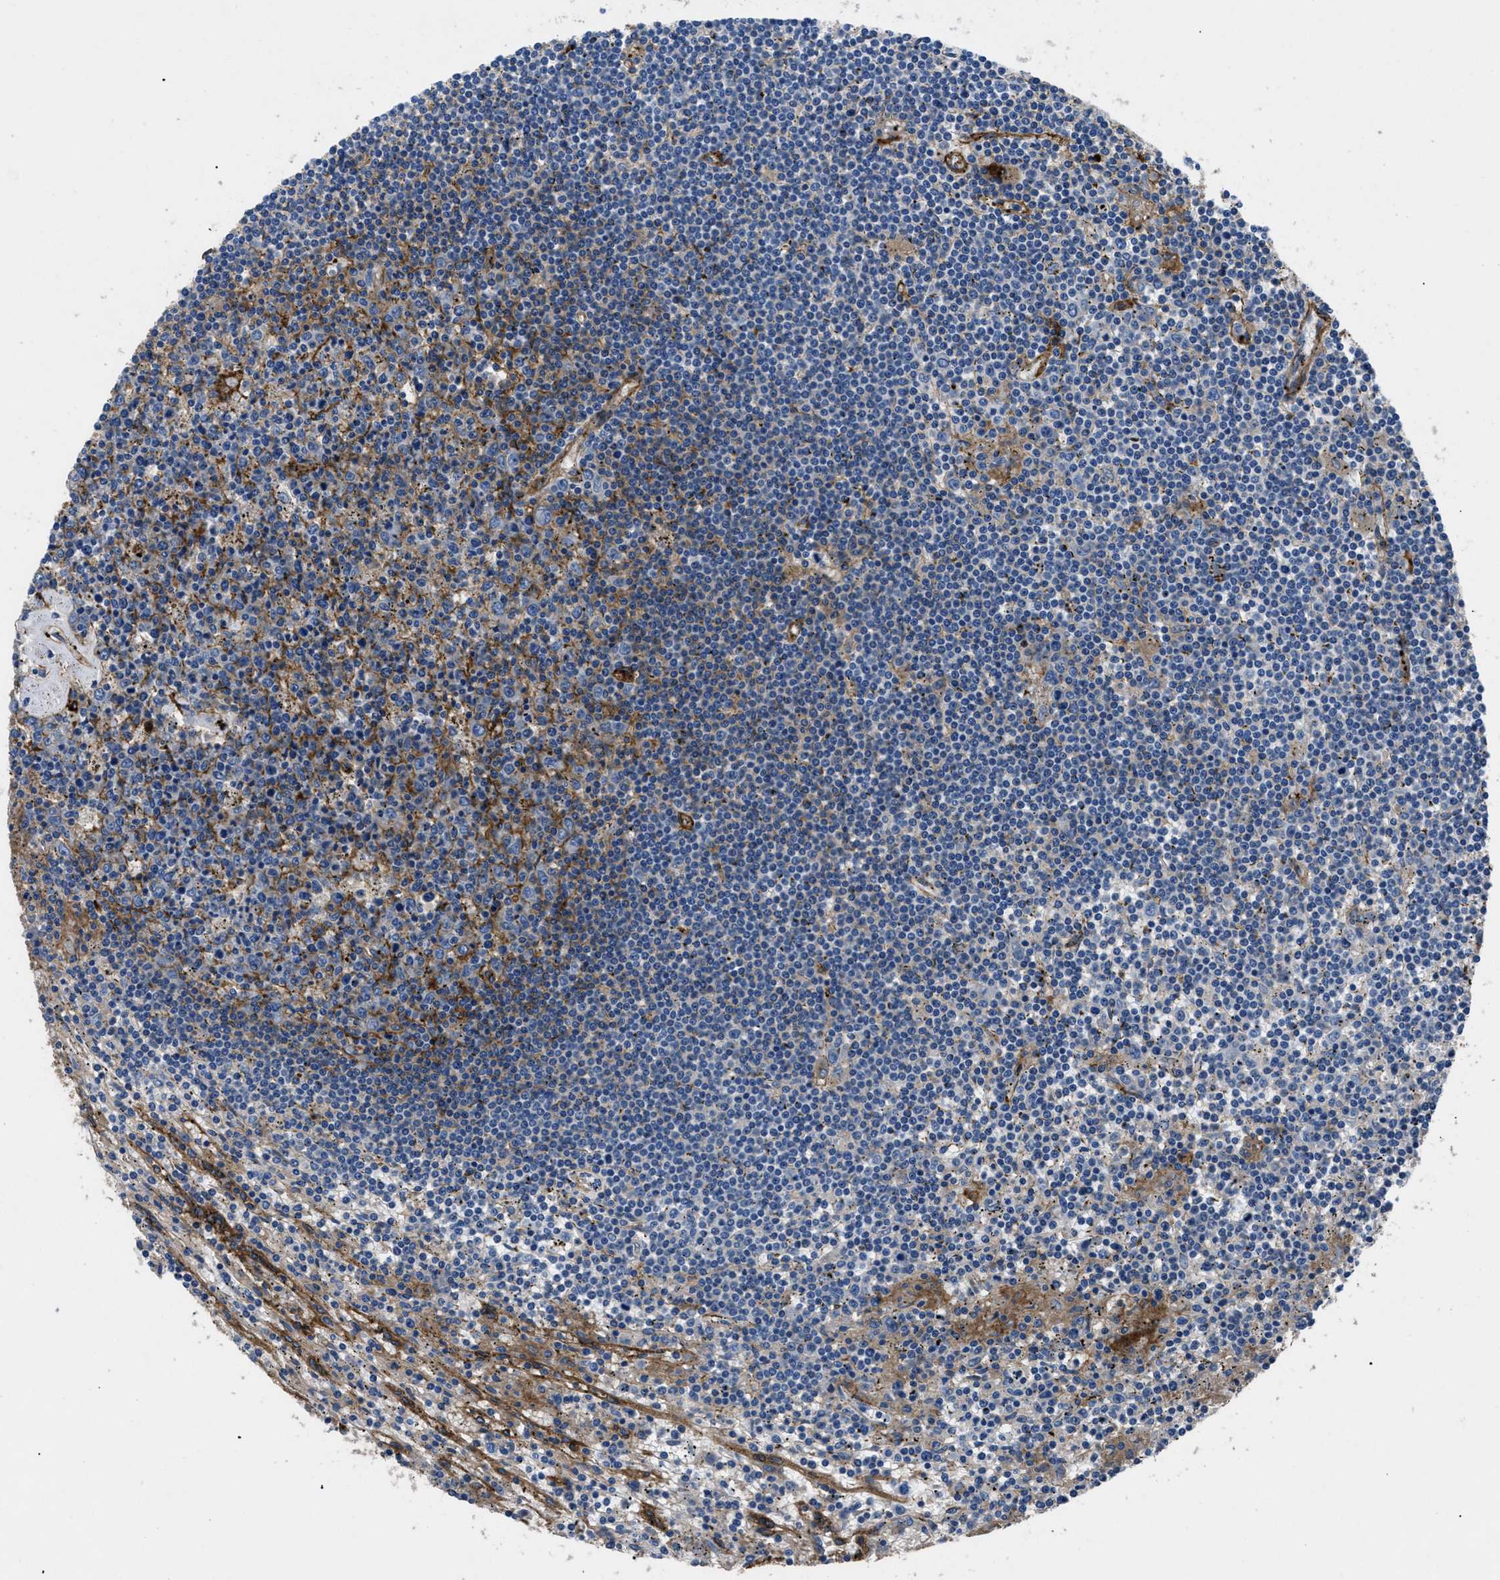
{"staining": {"intensity": "negative", "quantity": "none", "location": "none"}, "tissue": "lymphoma", "cell_type": "Tumor cells", "image_type": "cancer", "snomed": [{"axis": "morphology", "description": "Malignant lymphoma, non-Hodgkin's type, Low grade"}, {"axis": "topography", "description": "Spleen"}], "caption": "This is an immunohistochemistry image of human lymphoma. There is no expression in tumor cells.", "gene": "CD276", "patient": {"sex": "male", "age": 76}}